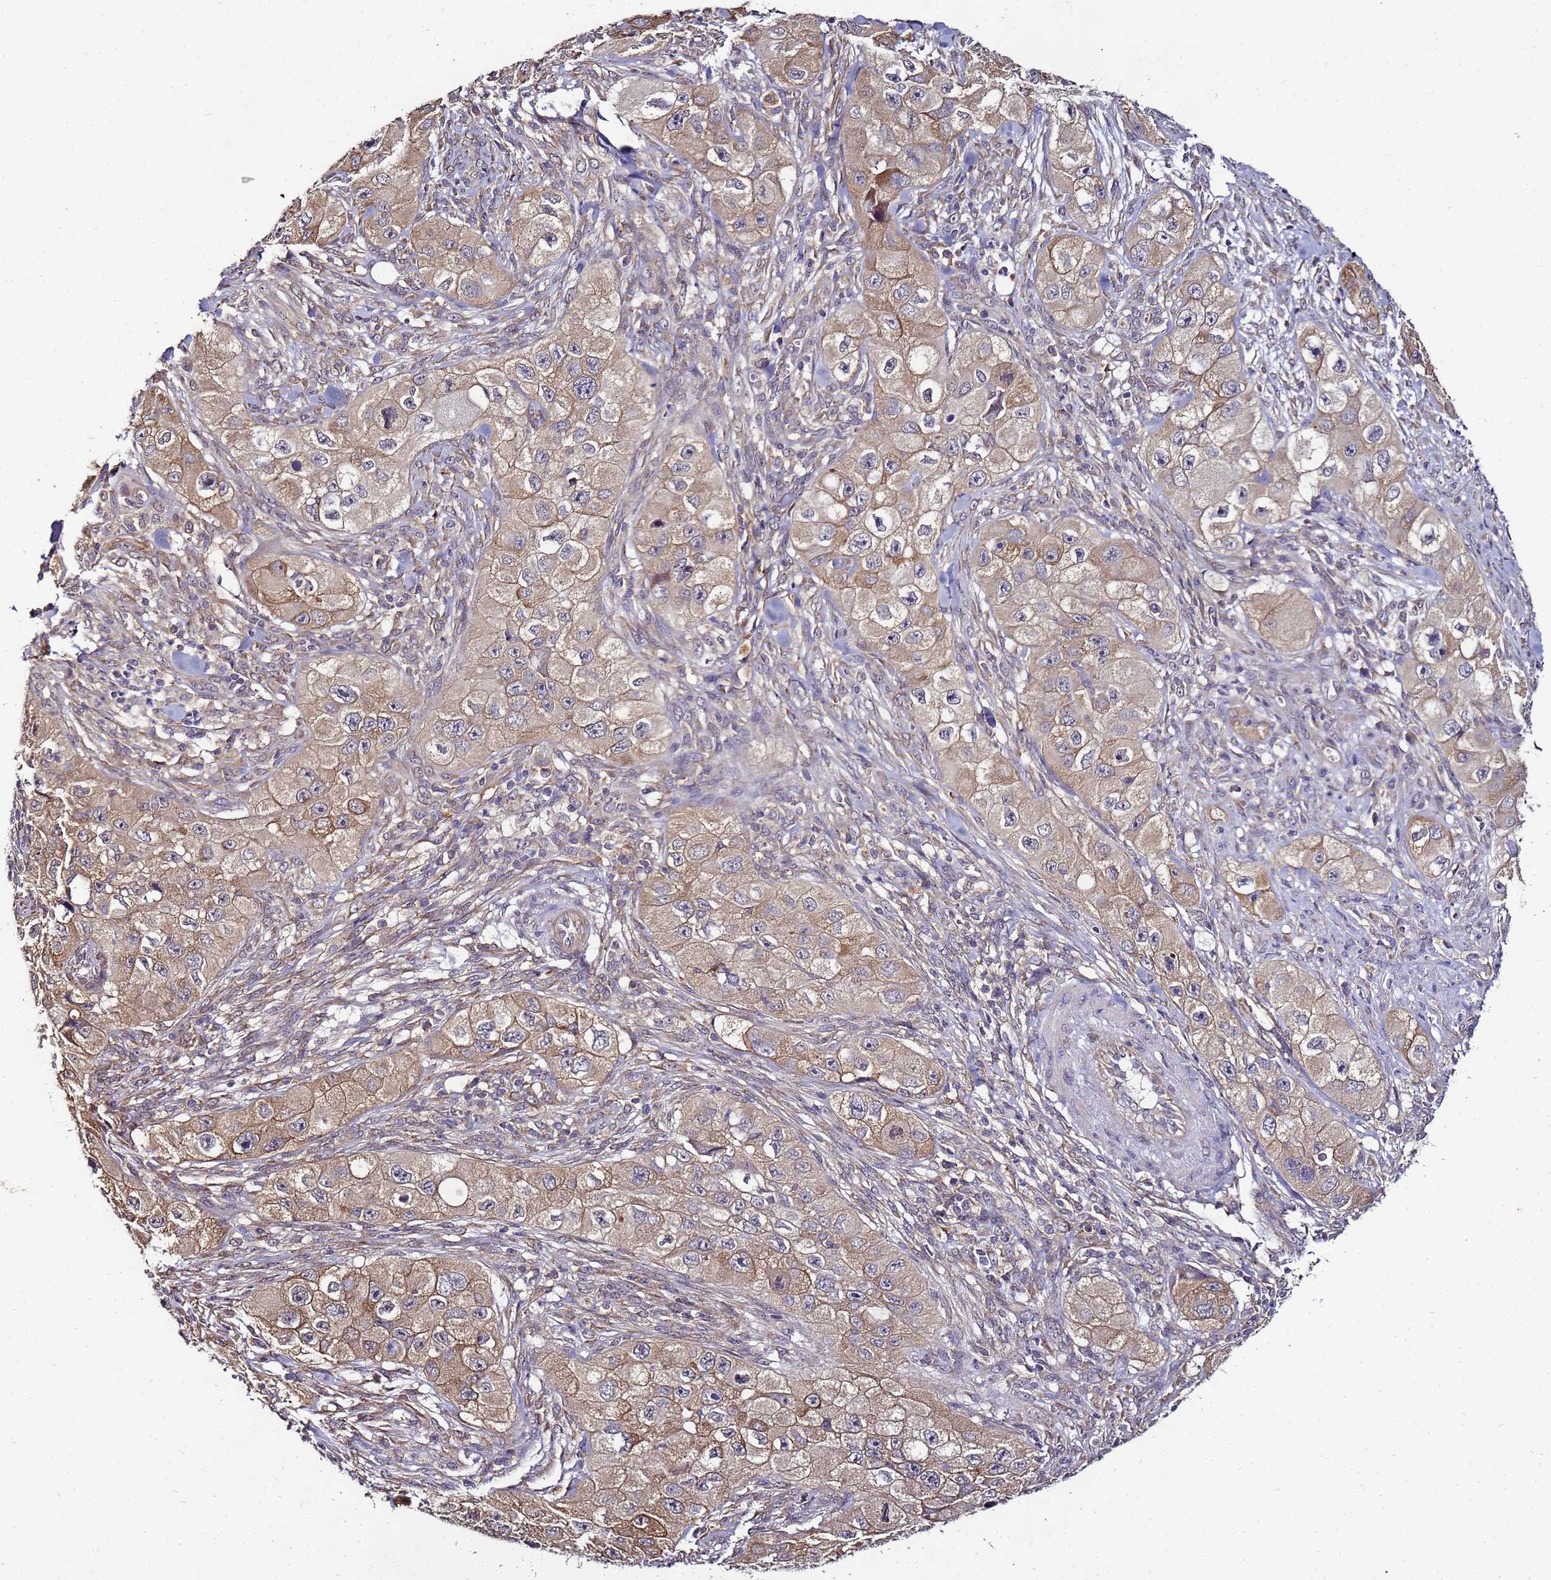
{"staining": {"intensity": "weak", "quantity": ">75%", "location": "cytoplasmic/membranous"}, "tissue": "skin cancer", "cell_type": "Tumor cells", "image_type": "cancer", "snomed": [{"axis": "morphology", "description": "Squamous cell carcinoma, NOS"}, {"axis": "topography", "description": "Skin"}, {"axis": "topography", "description": "Subcutis"}], "caption": "DAB immunohistochemical staining of skin cancer exhibits weak cytoplasmic/membranous protein staining in about >75% of tumor cells.", "gene": "ANKRD17", "patient": {"sex": "male", "age": 73}}